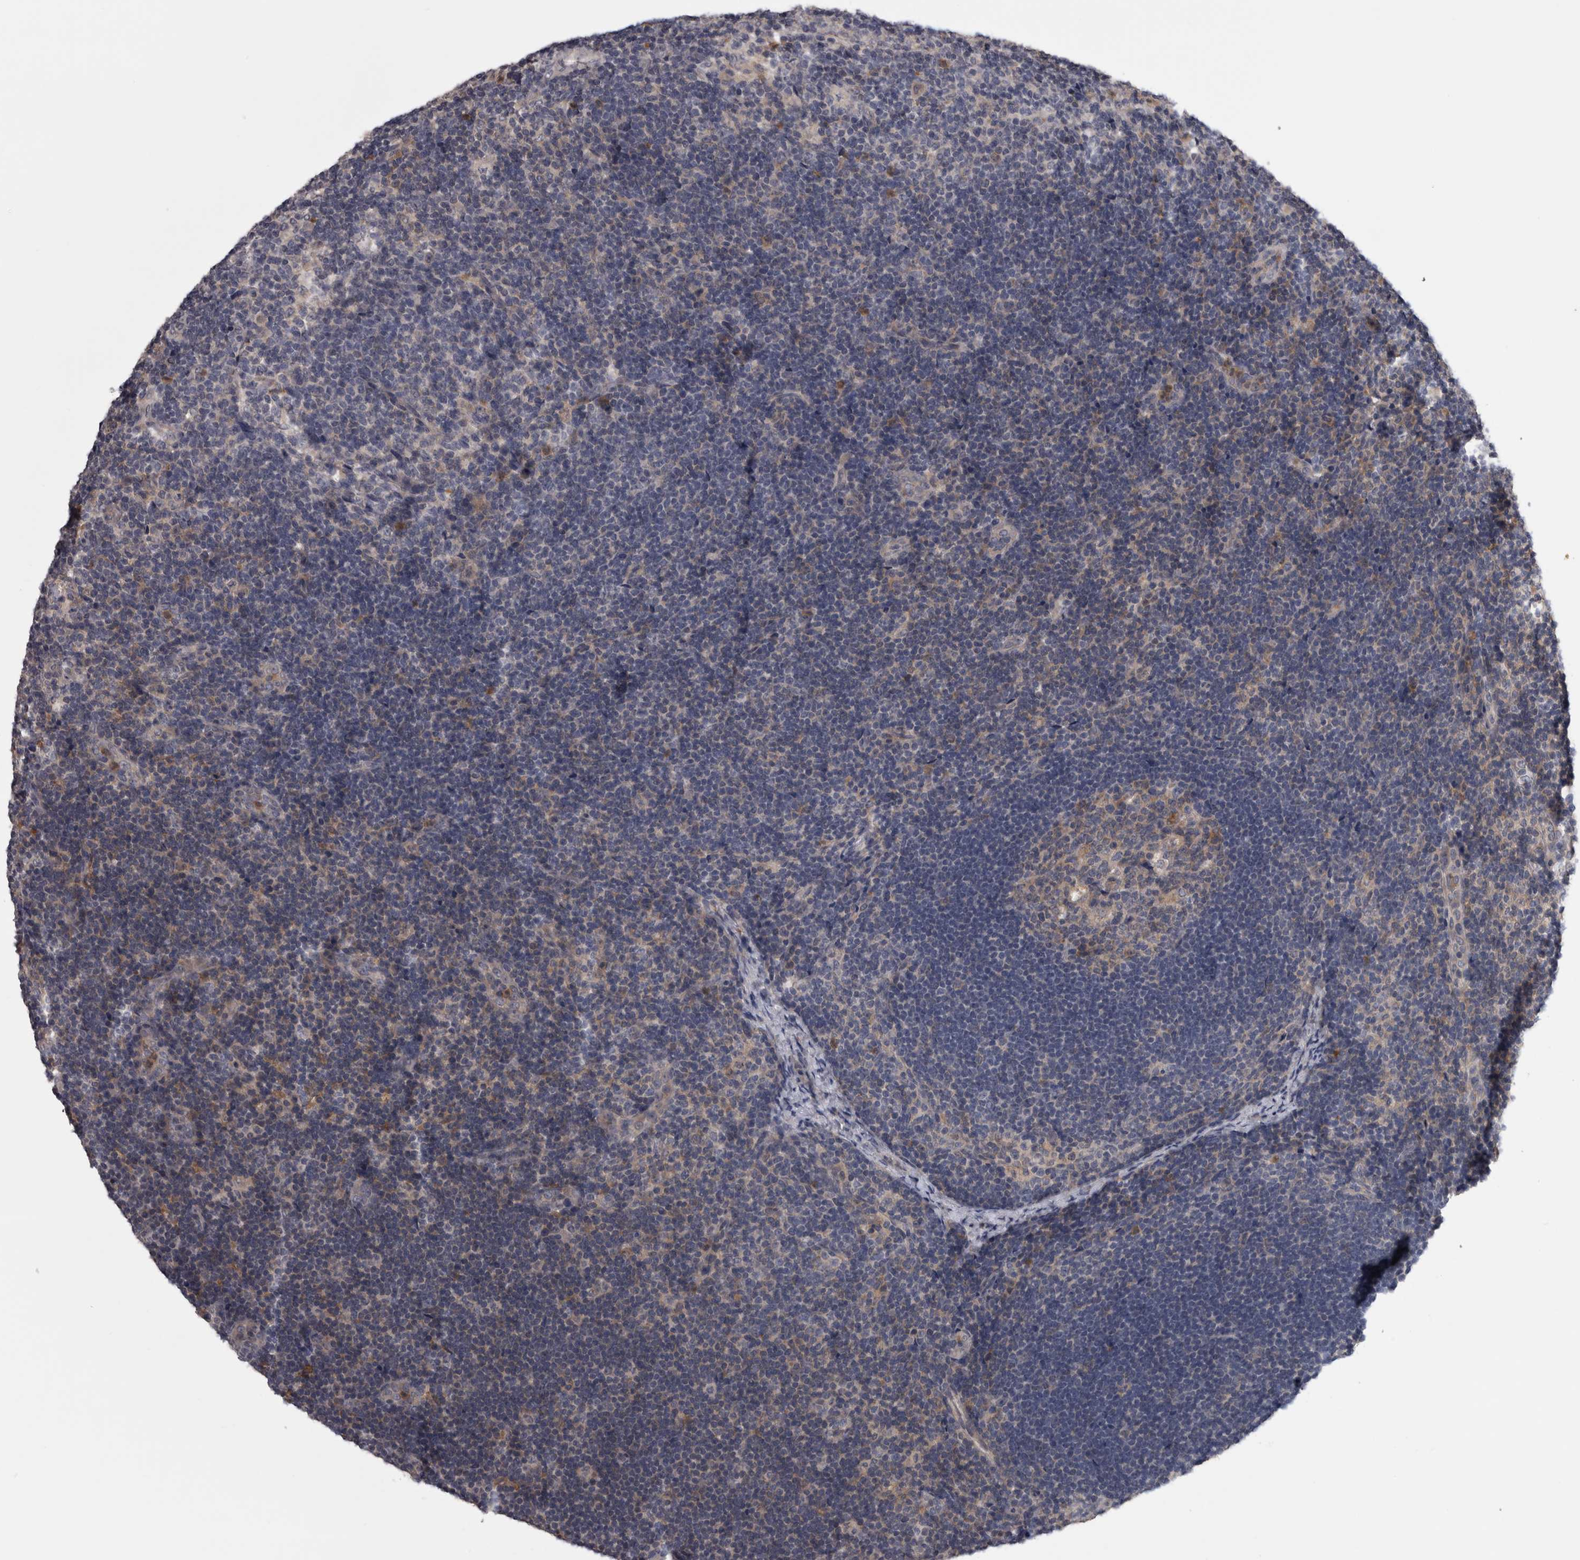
{"staining": {"intensity": "weak", "quantity": "<25%", "location": "cytoplasmic/membranous"}, "tissue": "lymph node", "cell_type": "Germinal center cells", "image_type": "normal", "snomed": [{"axis": "morphology", "description": "Normal tissue, NOS"}, {"axis": "topography", "description": "Lymph node"}], "caption": "Lymph node was stained to show a protein in brown. There is no significant positivity in germinal center cells.", "gene": "PRKCI", "patient": {"sex": "female", "age": 22}}